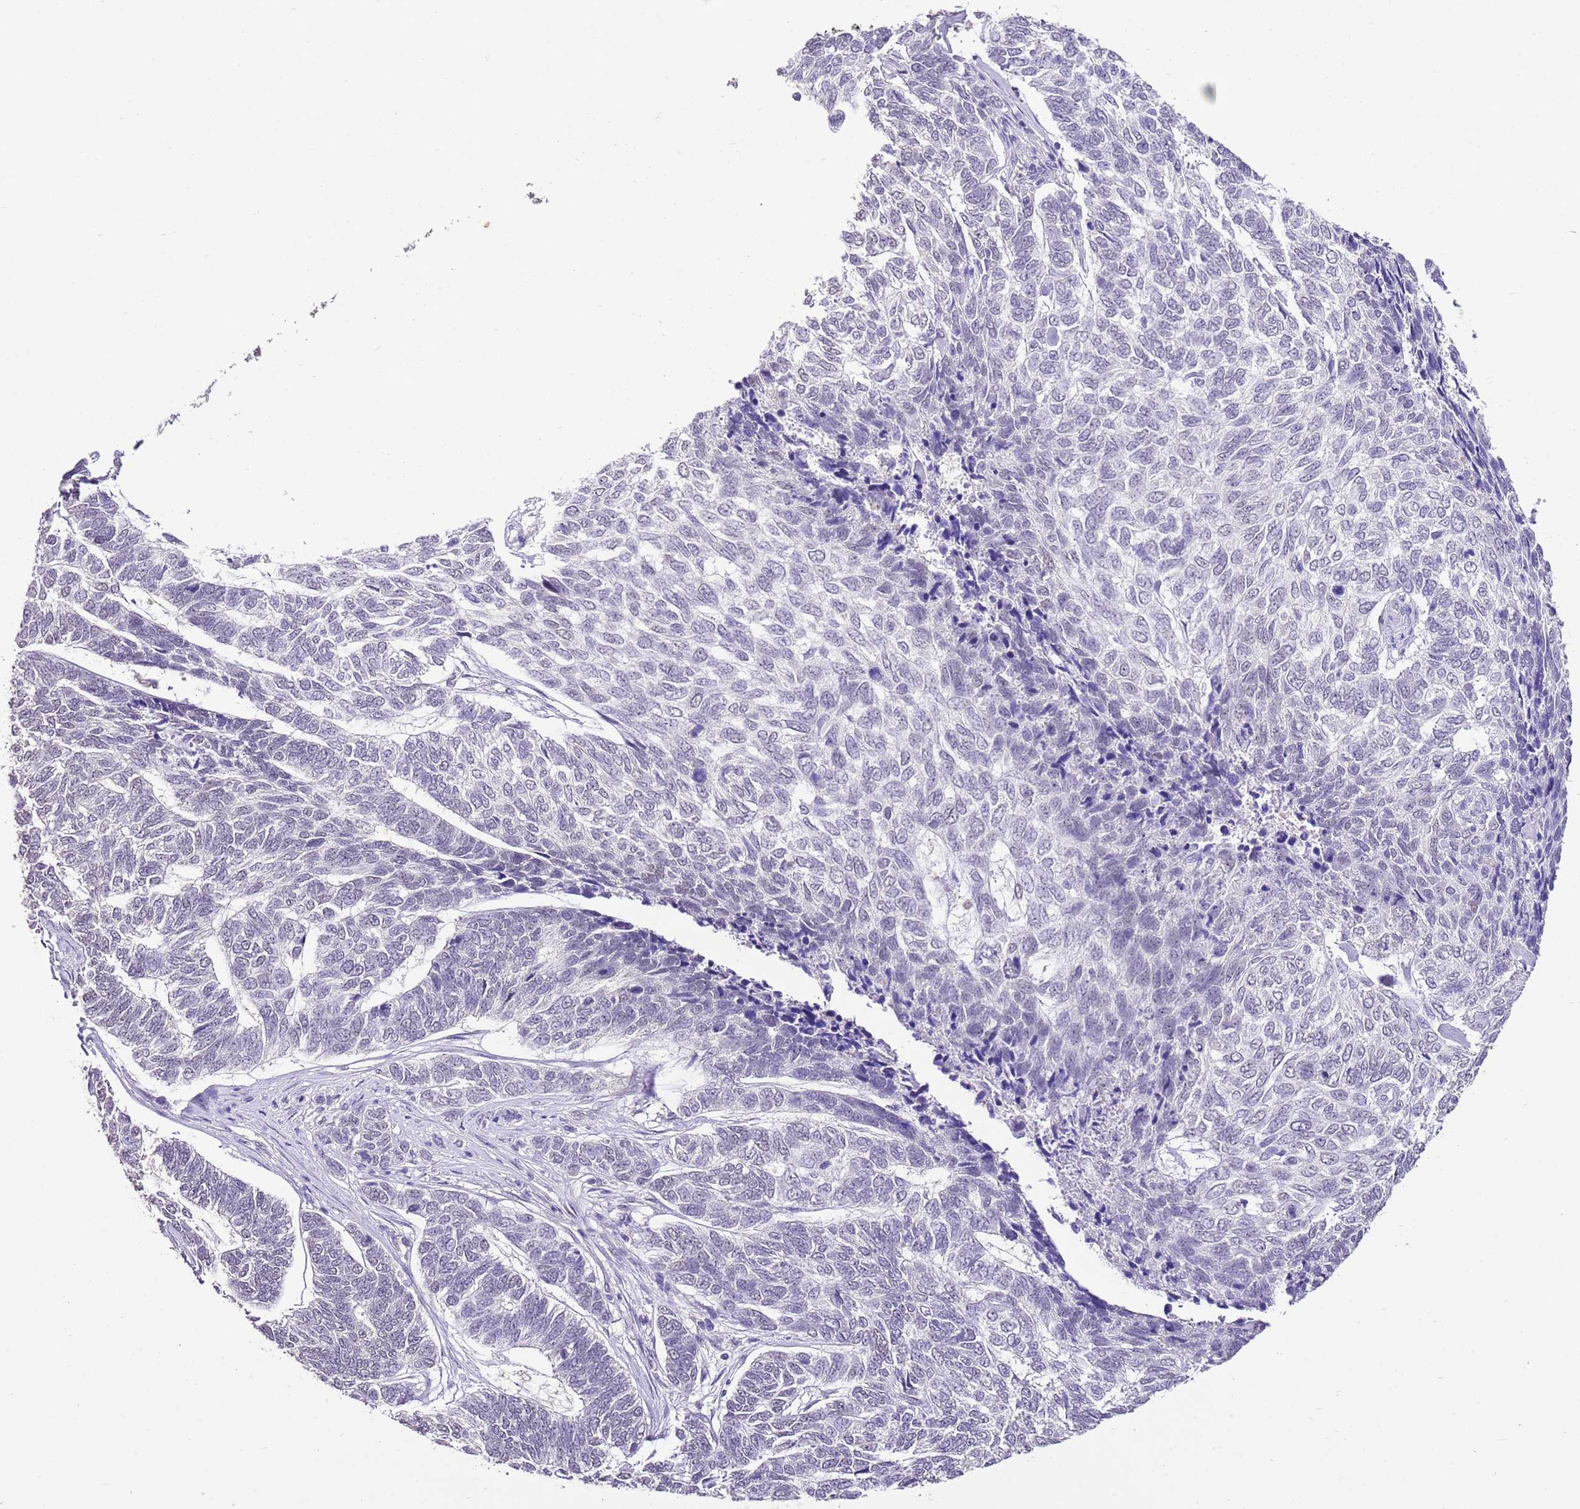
{"staining": {"intensity": "weak", "quantity": "<25%", "location": "nuclear"}, "tissue": "skin cancer", "cell_type": "Tumor cells", "image_type": "cancer", "snomed": [{"axis": "morphology", "description": "Basal cell carcinoma"}, {"axis": "topography", "description": "Skin"}], "caption": "Skin cancer (basal cell carcinoma) was stained to show a protein in brown. There is no significant expression in tumor cells. Nuclei are stained in blue.", "gene": "IZUMO4", "patient": {"sex": "female", "age": 65}}